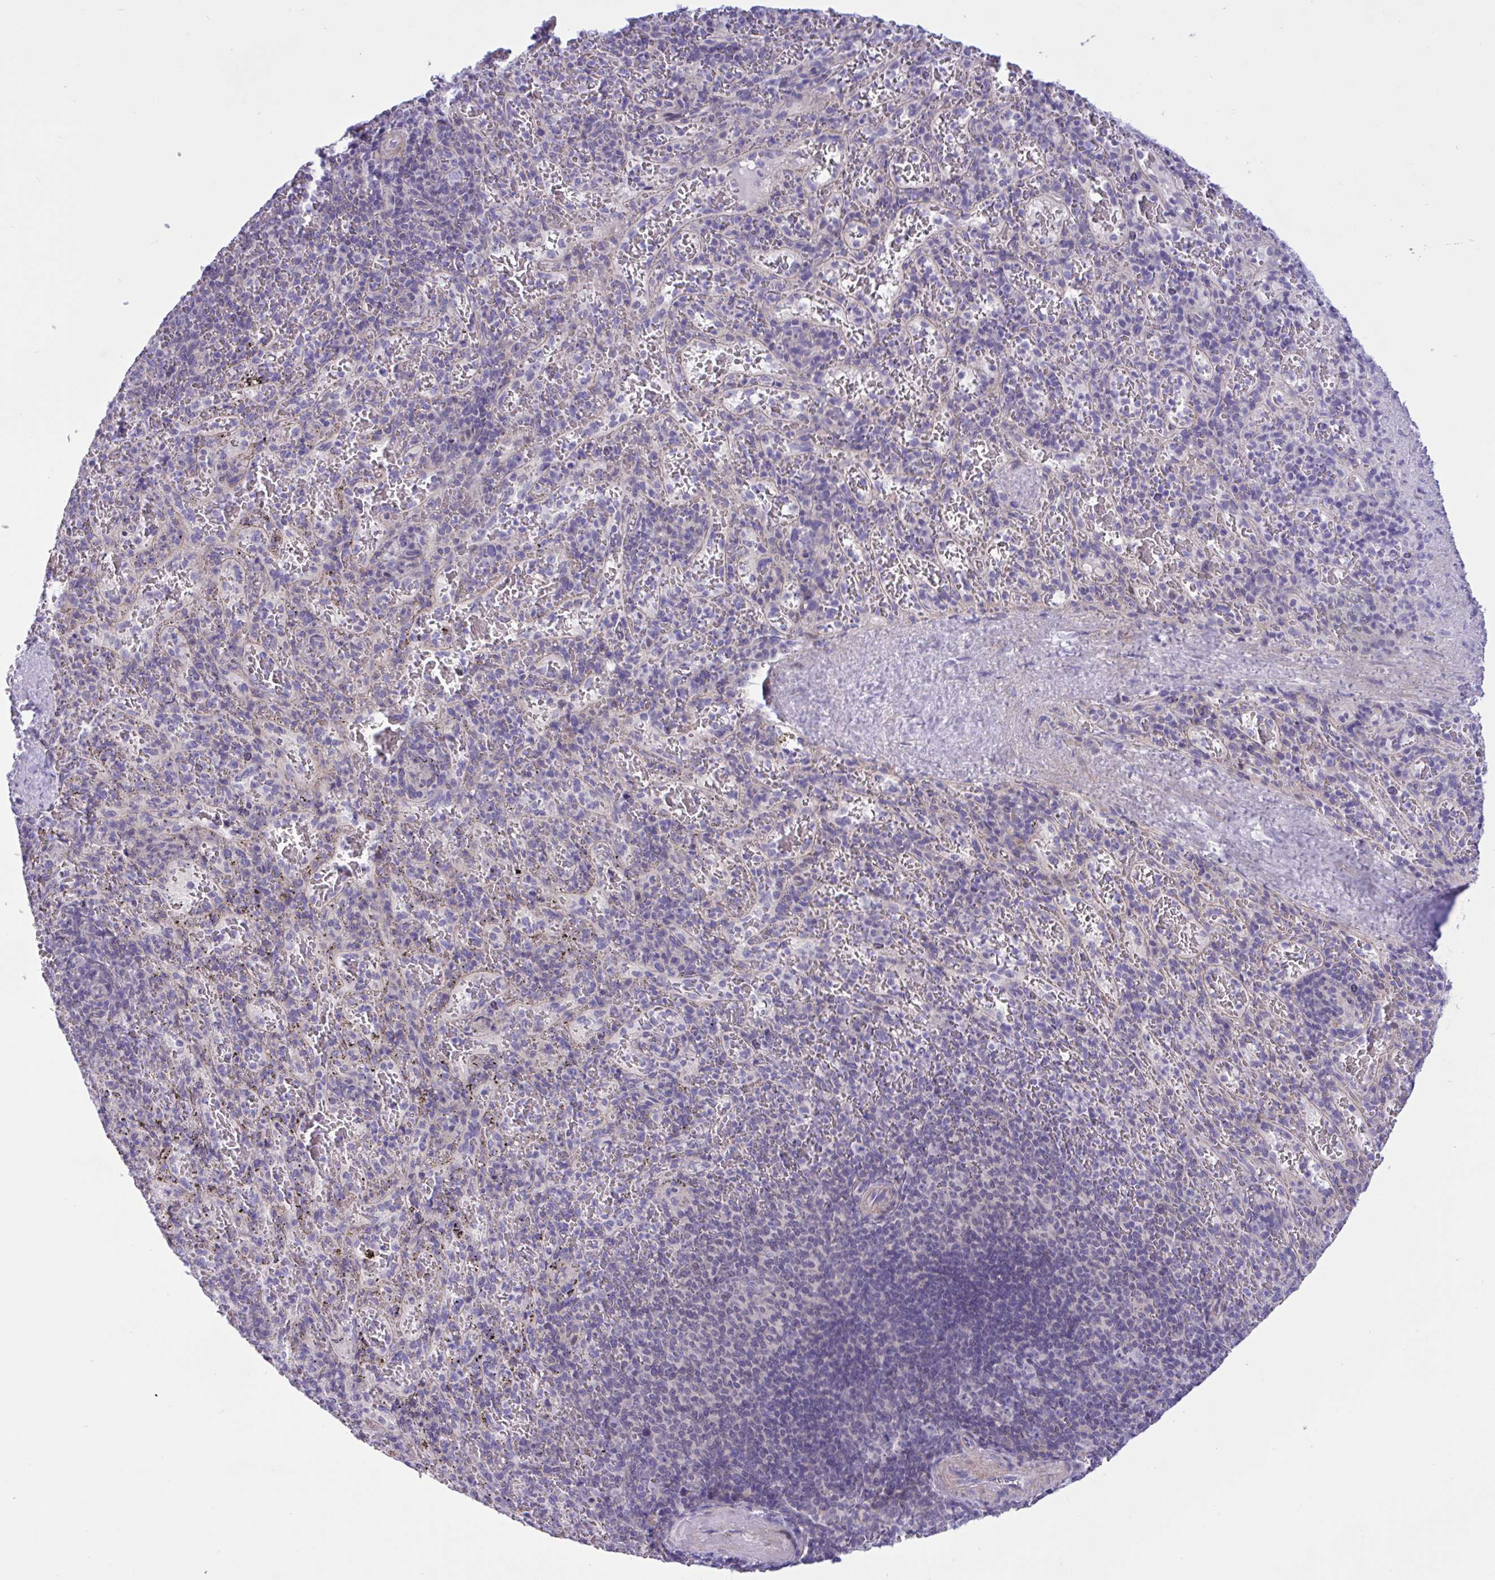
{"staining": {"intensity": "negative", "quantity": "none", "location": "none"}, "tissue": "spleen", "cell_type": "Cells in red pulp", "image_type": "normal", "snomed": [{"axis": "morphology", "description": "Normal tissue, NOS"}, {"axis": "topography", "description": "Spleen"}], "caption": "DAB immunohistochemical staining of unremarkable spleen displays no significant staining in cells in red pulp.", "gene": "WDR97", "patient": {"sex": "male", "age": 57}}